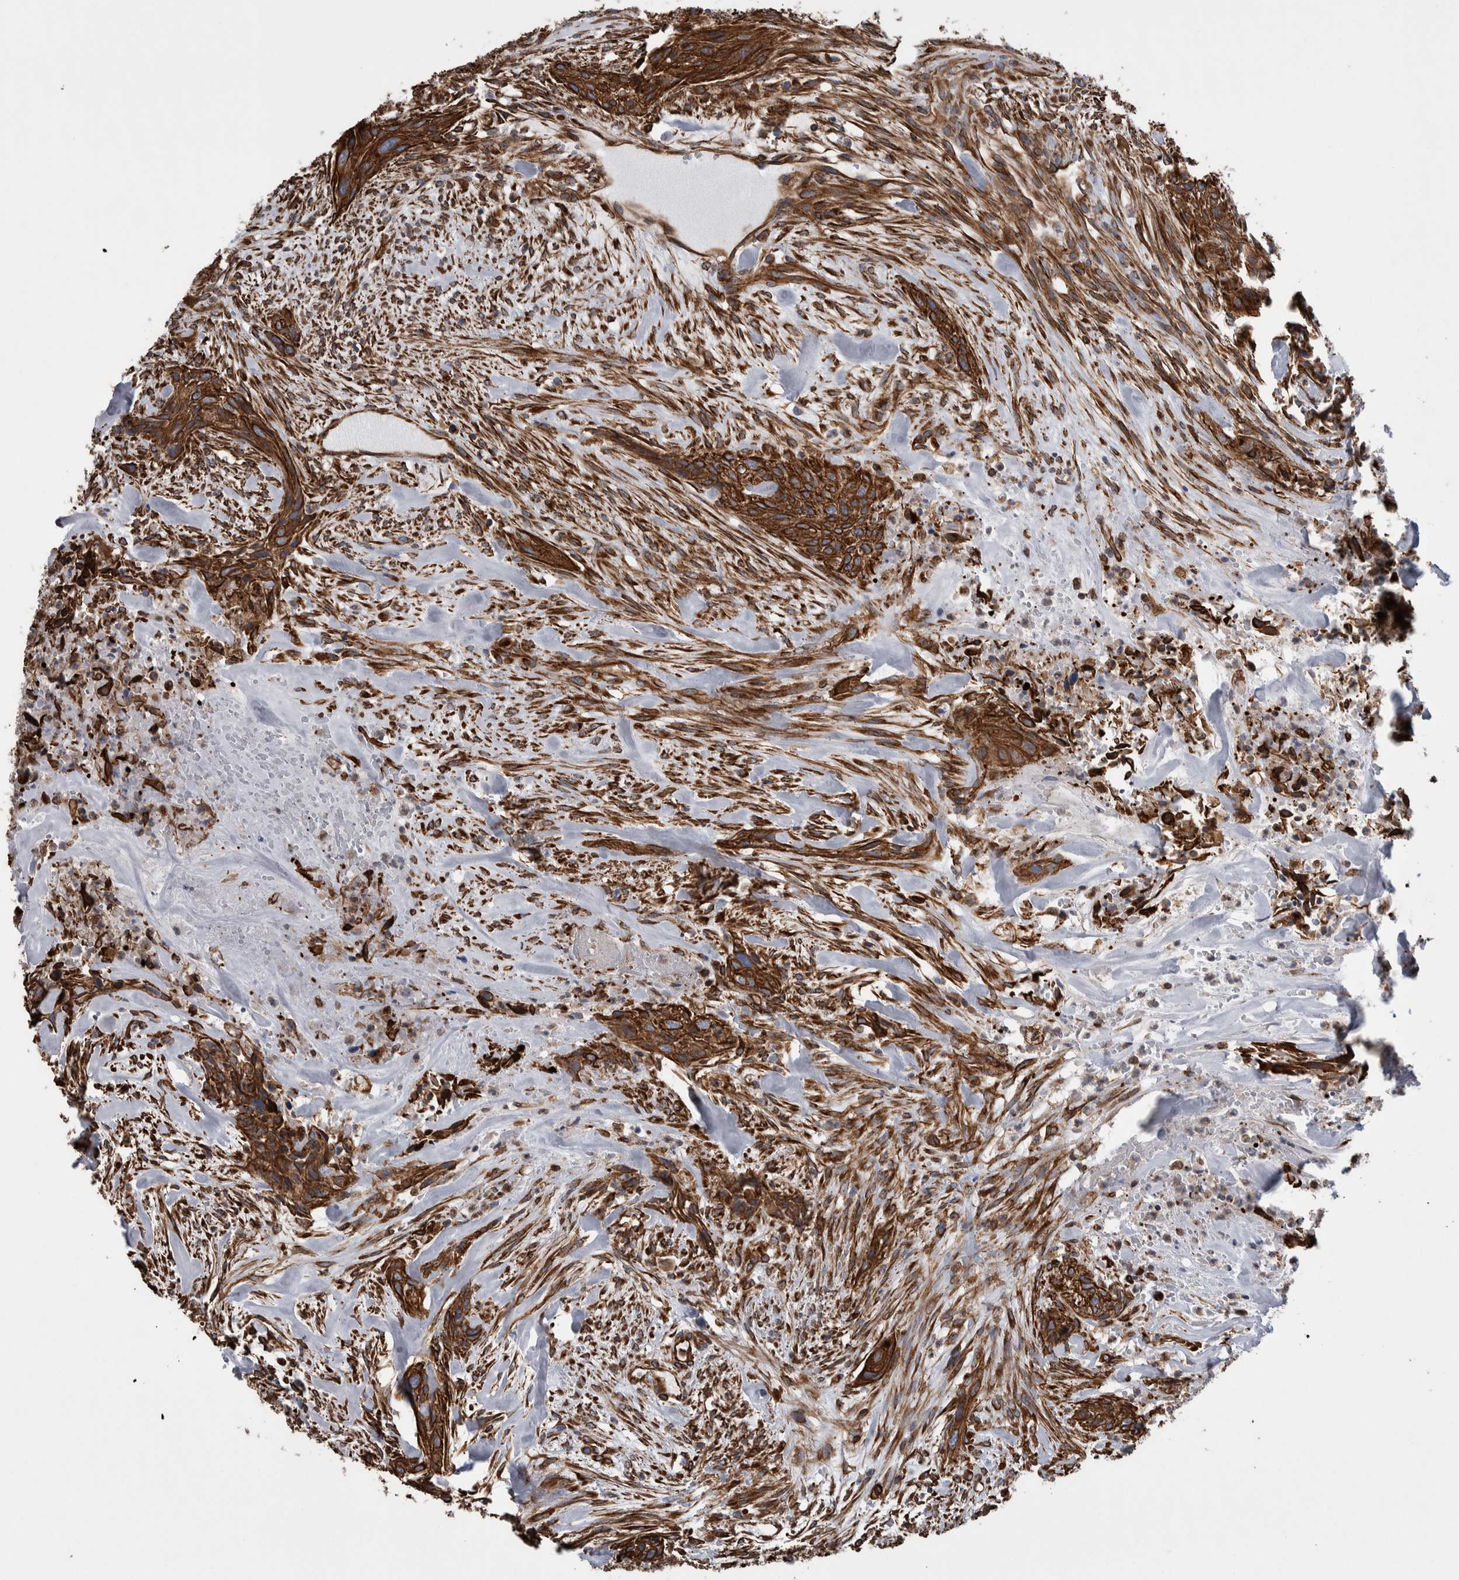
{"staining": {"intensity": "strong", "quantity": ">75%", "location": "cytoplasmic/membranous"}, "tissue": "urothelial cancer", "cell_type": "Tumor cells", "image_type": "cancer", "snomed": [{"axis": "morphology", "description": "Urothelial carcinoma, High grade"}, {"axis": "topography", "description": "Urinary bladder"}], "caption": "Urothelial cancer tissue exhibits strong cytoplasmic/membranous staining in about >75% of tumor cells, visualized by immunohistochemistry.", "gene": "KIF12", "patient": {"sex": "male", "age": 35}}